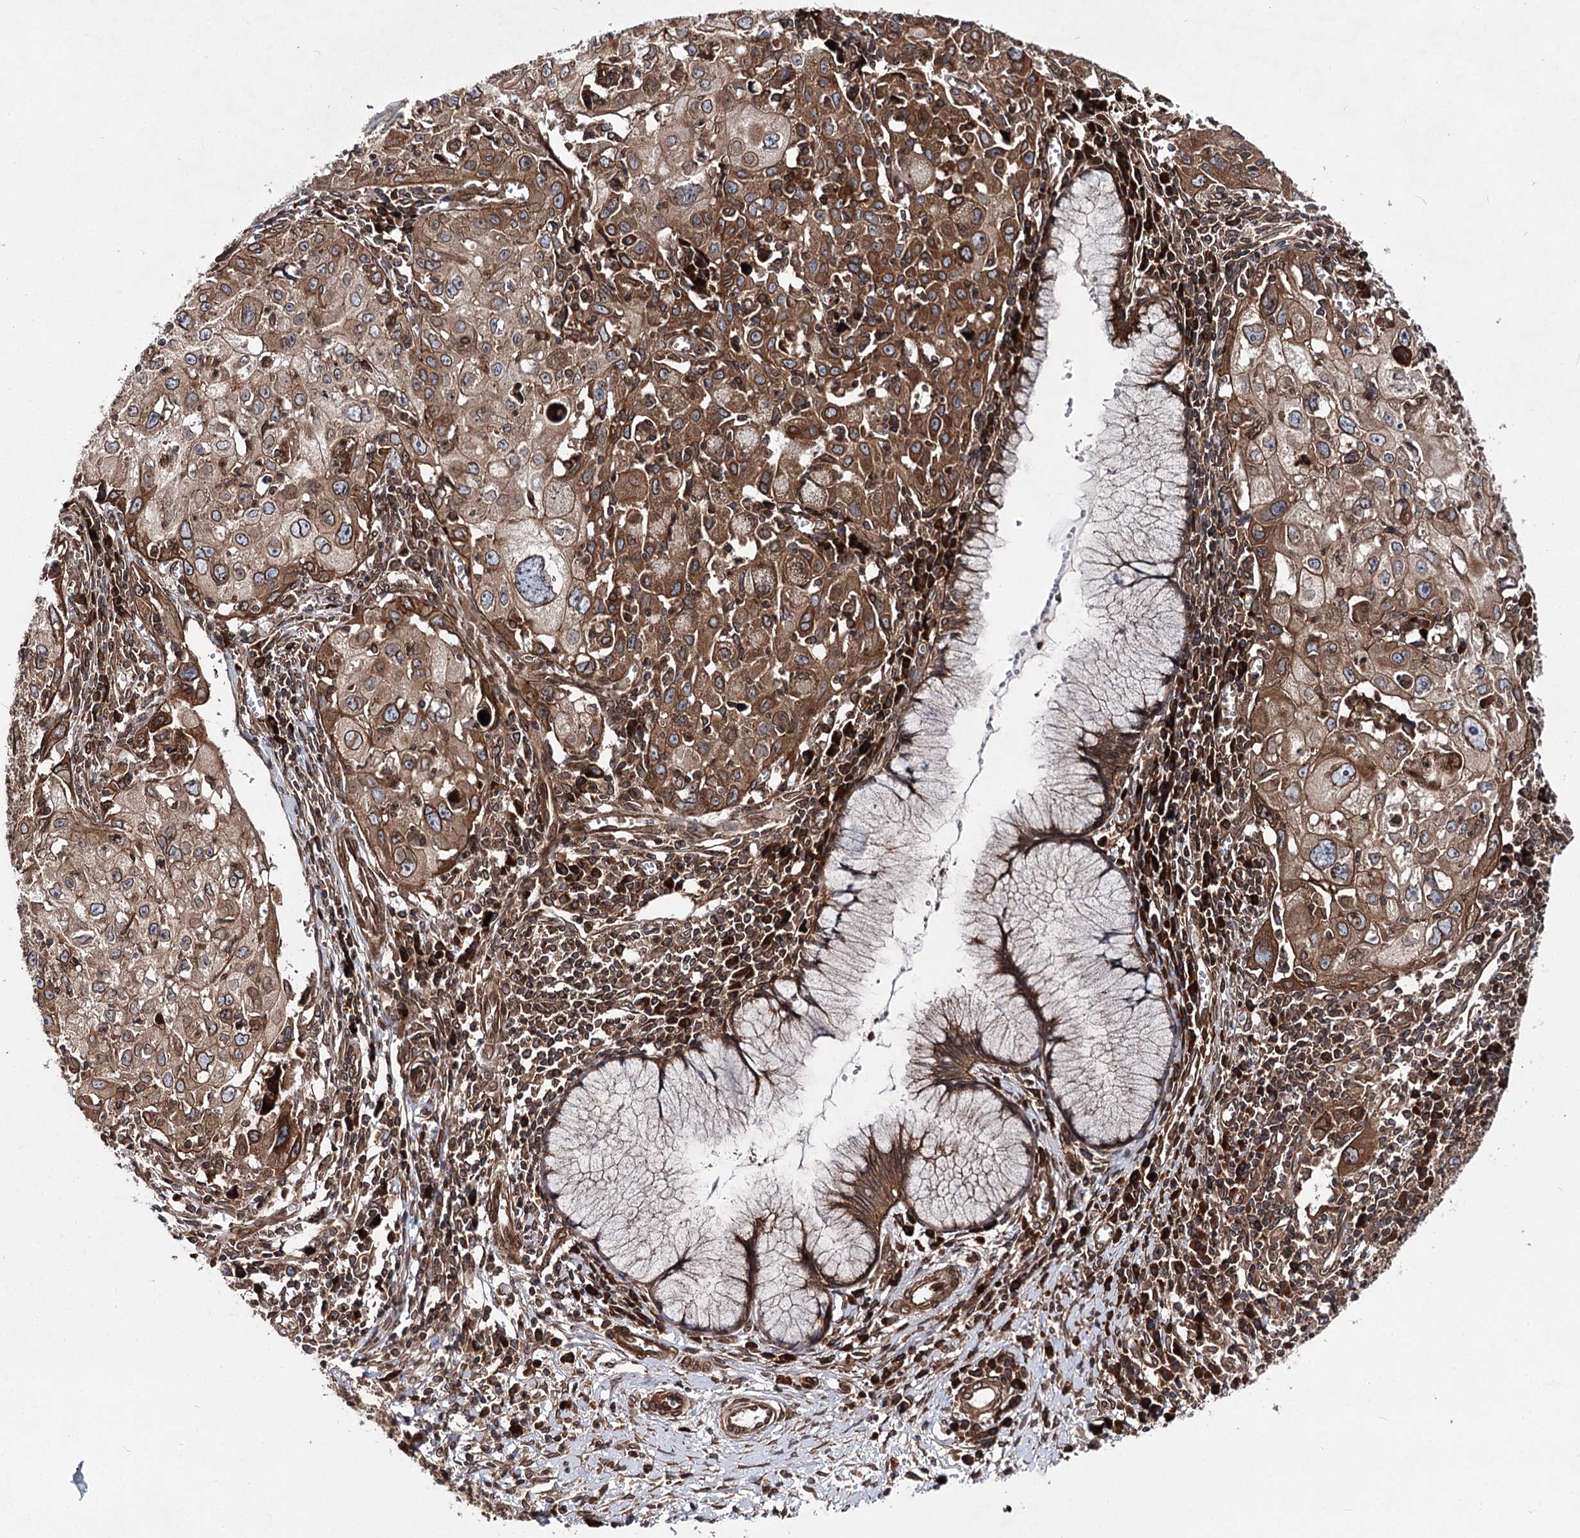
{"staining": {"intensity": "strong", "quantity": ">75%", "location": "cytoplasmic/membranous"}, "tissue": "cervical cancer", "cell_type": "Tumor cells", "image_type": "cancer", "snomed": [{"axis": "morphology", "description": "Squamous cell carcinoma, NOS"}, {"axis": "topography", "description": "Cervix"}], "caption": "IHC (DAB) staining of cervical squamous cell carcinoma exhibits strong cytoplasmic/membranous protein expression in approximately >75% of tumor cells.", "gene": "FGFR1OP2", "patient": {"sex": "female", "age": 42}}